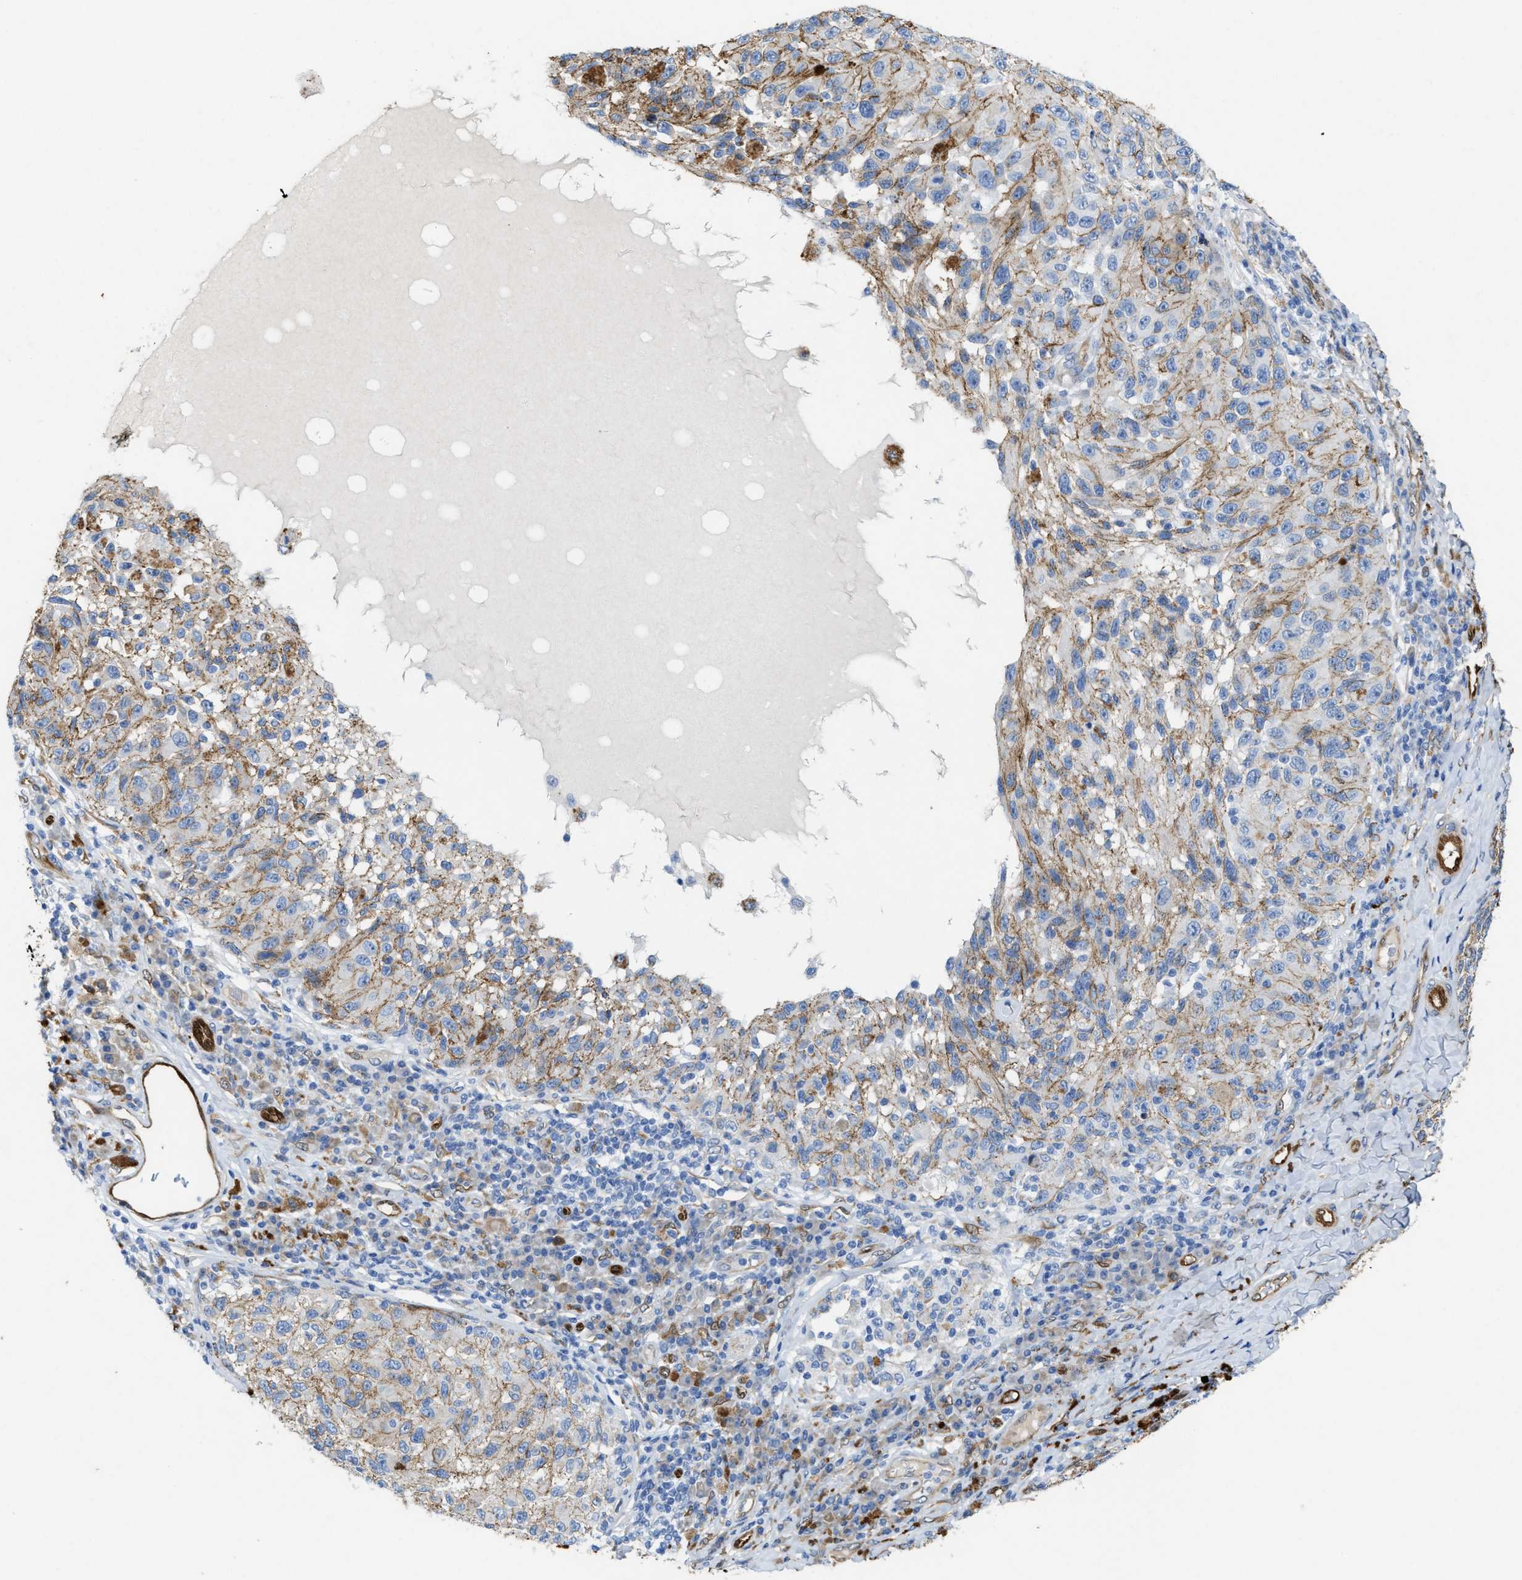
{"staining": {"intensity": "negative", "quantity": "none", "location": "none"}, "tissue": "melanoma", "cell_type": "Tumor cells", "image_type": "cancer", "snomed": [{"axis": "morphology", "description": "Malignant melanoma, NOS"}, {"axis": "topography", "description": "Skin"}], "caption": "Melanoma stained for a protein using immunohistochemistry (IHC) demonstrates no expression tumor cells.", "gene": "ASS1", "patient": {"sex": "female", "age": 73}}